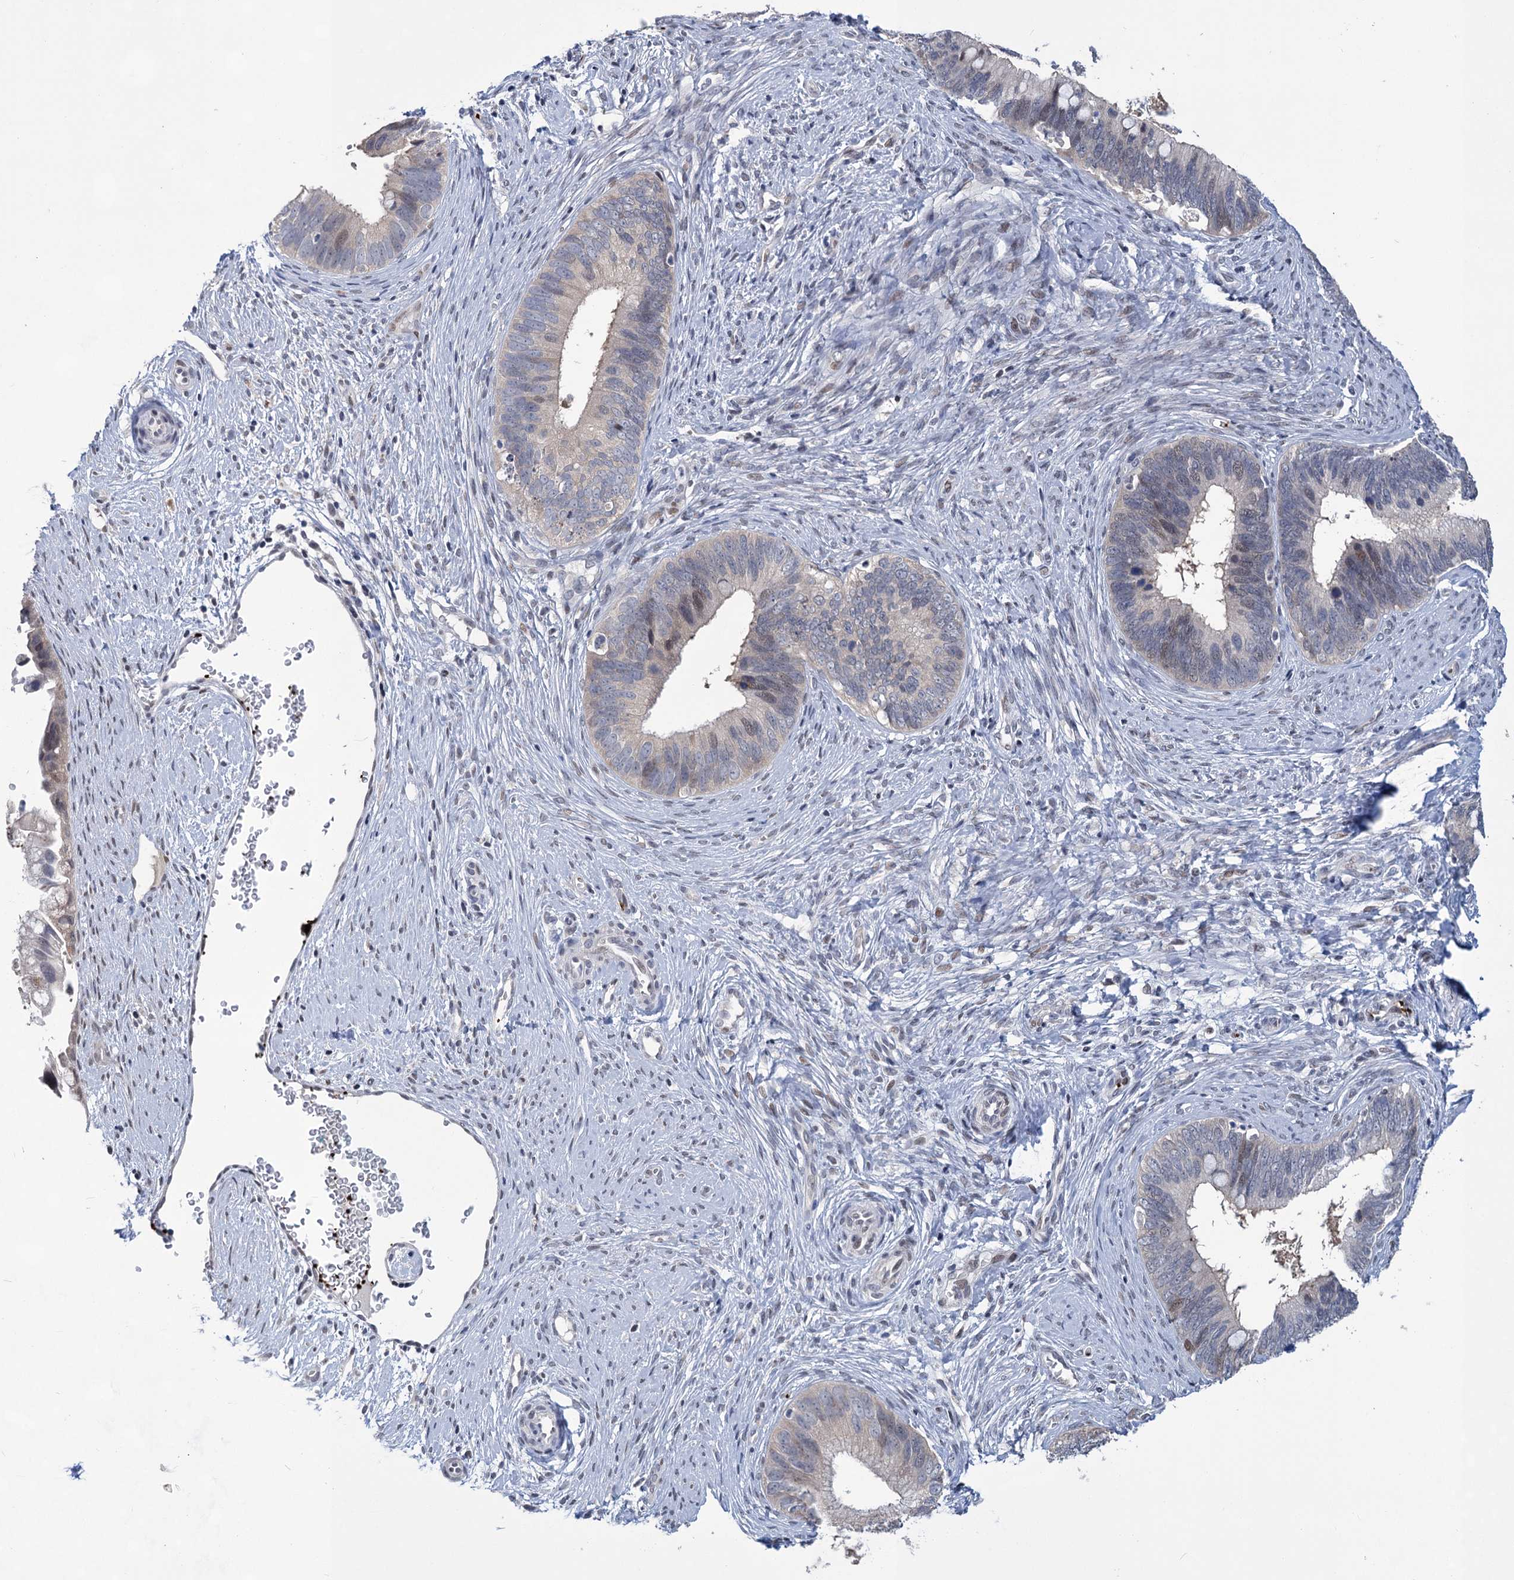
{"staining": {"intensity": "weak", "quantity": "<25%", "location": "nuclear"}, "tissue": "cervical cancer", "cell_type": "Tumor cells", "image_type": "cancer", "snomed": [{"axis": "morphology", "description": "Adenocarcinoma, NOS"}, {"axis": "topography", "description": "Cervix"}], "caption": "Immunohistochemical staining of cervical cancer shows no significant staining in tumor cells.", "gene": "MON2", "patient": {"sex": "female", "age": 42}}